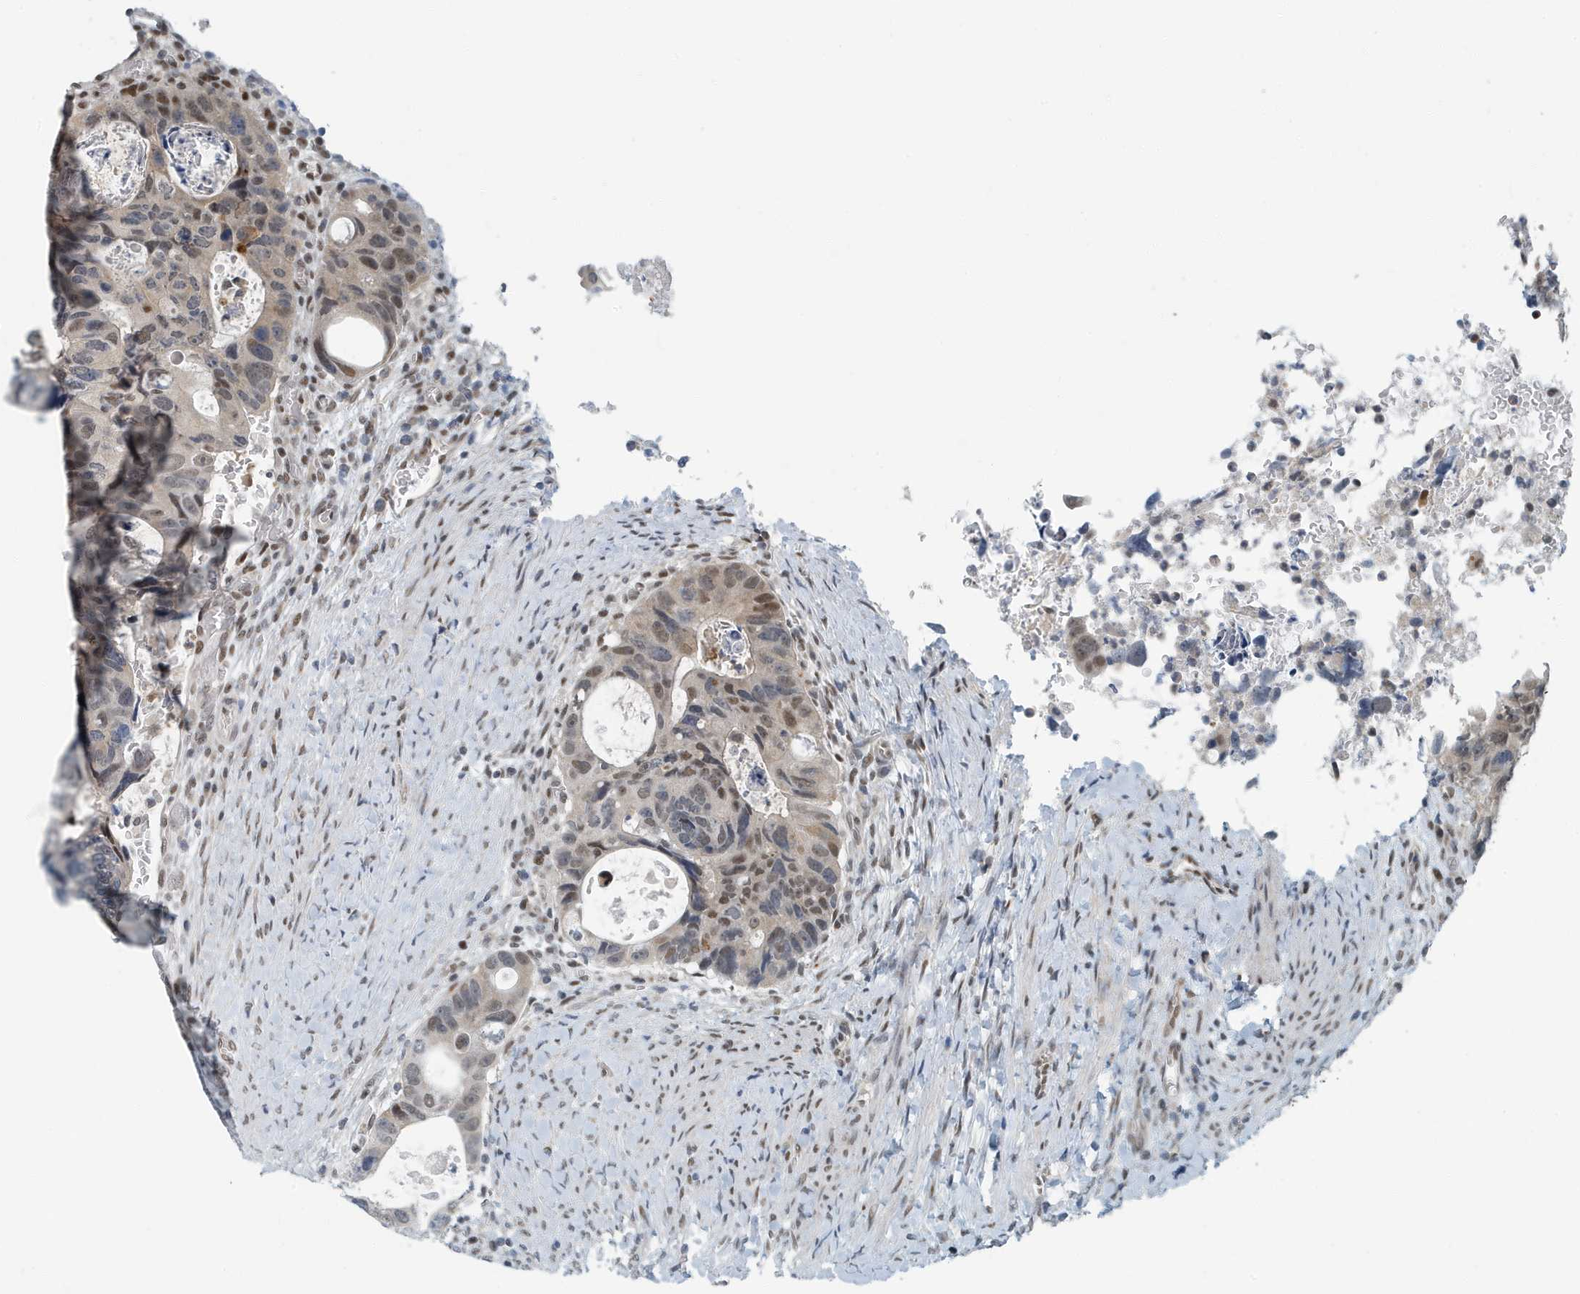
{"staining": {"intensity": "moderate", "quantity": "<25%", "location": "nuclear"}, "tissue": "colorectal cancer", "cell_type": "Tumor cells", "image_type": "cancer", "snomed": [{"axis": "morphology", "description": "Adenocarcinoma, NOS"}, {"axis": "topography", "description": "Rectum"}], "caption": "Protein staining of colorectal cancer tissue exhibits moderate nuclear staining in about <25% of tumor cells.", "gene": "KIF15", "patient": {"sex": "male", "age": 59}}